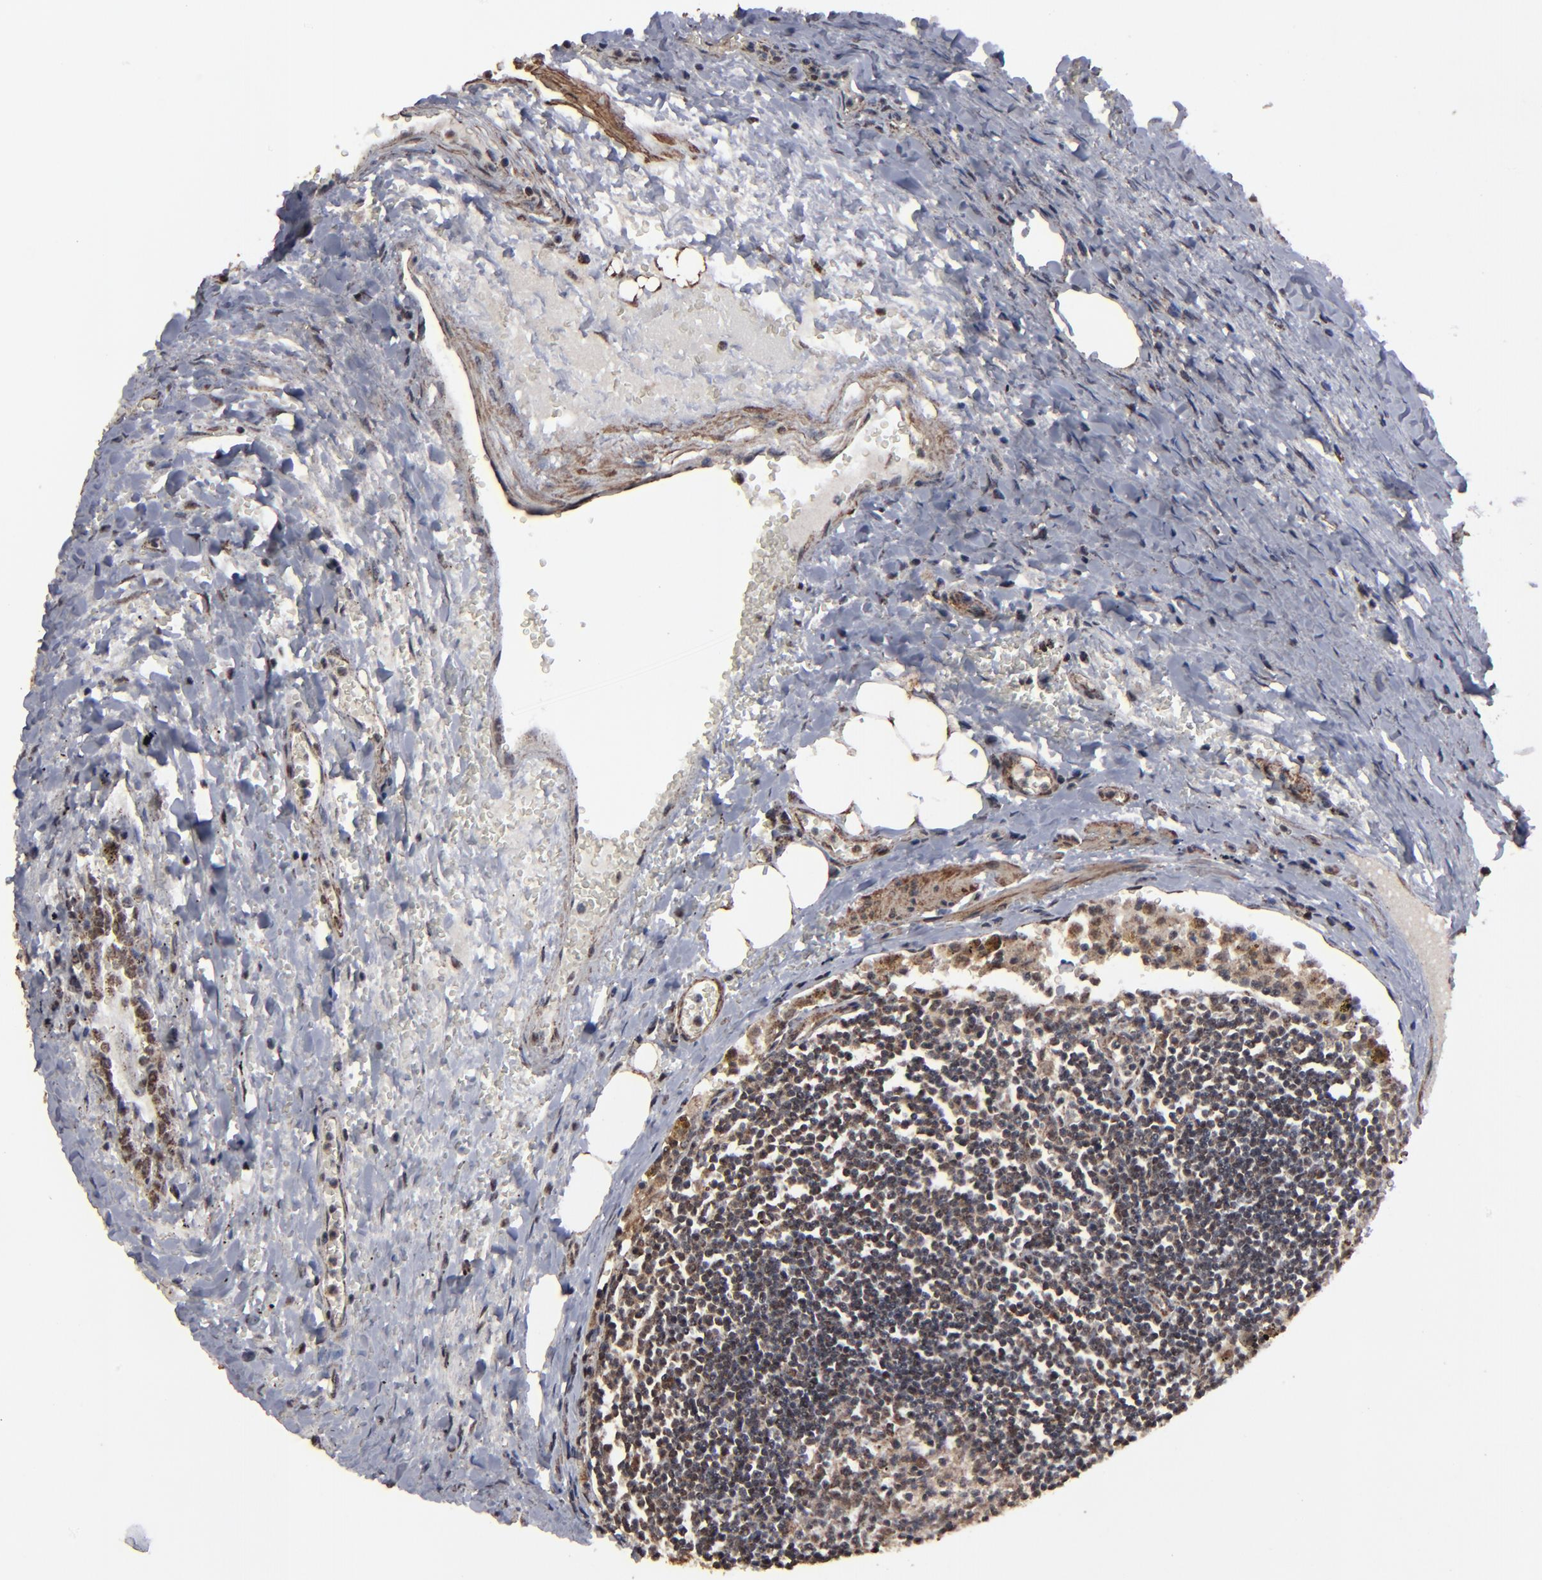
{"staining": {"intensity": "strong", "quantity": ">75%", "location": "cytoplasmic/membranous"}, "tissue": "carcinoid", "cell_type": "Tumor cells", "image_type": "cancer", "snomed": [{"axis": "morphology", "description": "Carcinoid, malignant, NOS"}, {"axis": "topography", "description": "Bronchus"}], "caption": "Tumor cells demonstrate strong cytoplasmic/membranous positivity in about >75% of cells in carcinoid.", "gene": "BNIP3", "patient": {"sex": "male", "age": 55}}